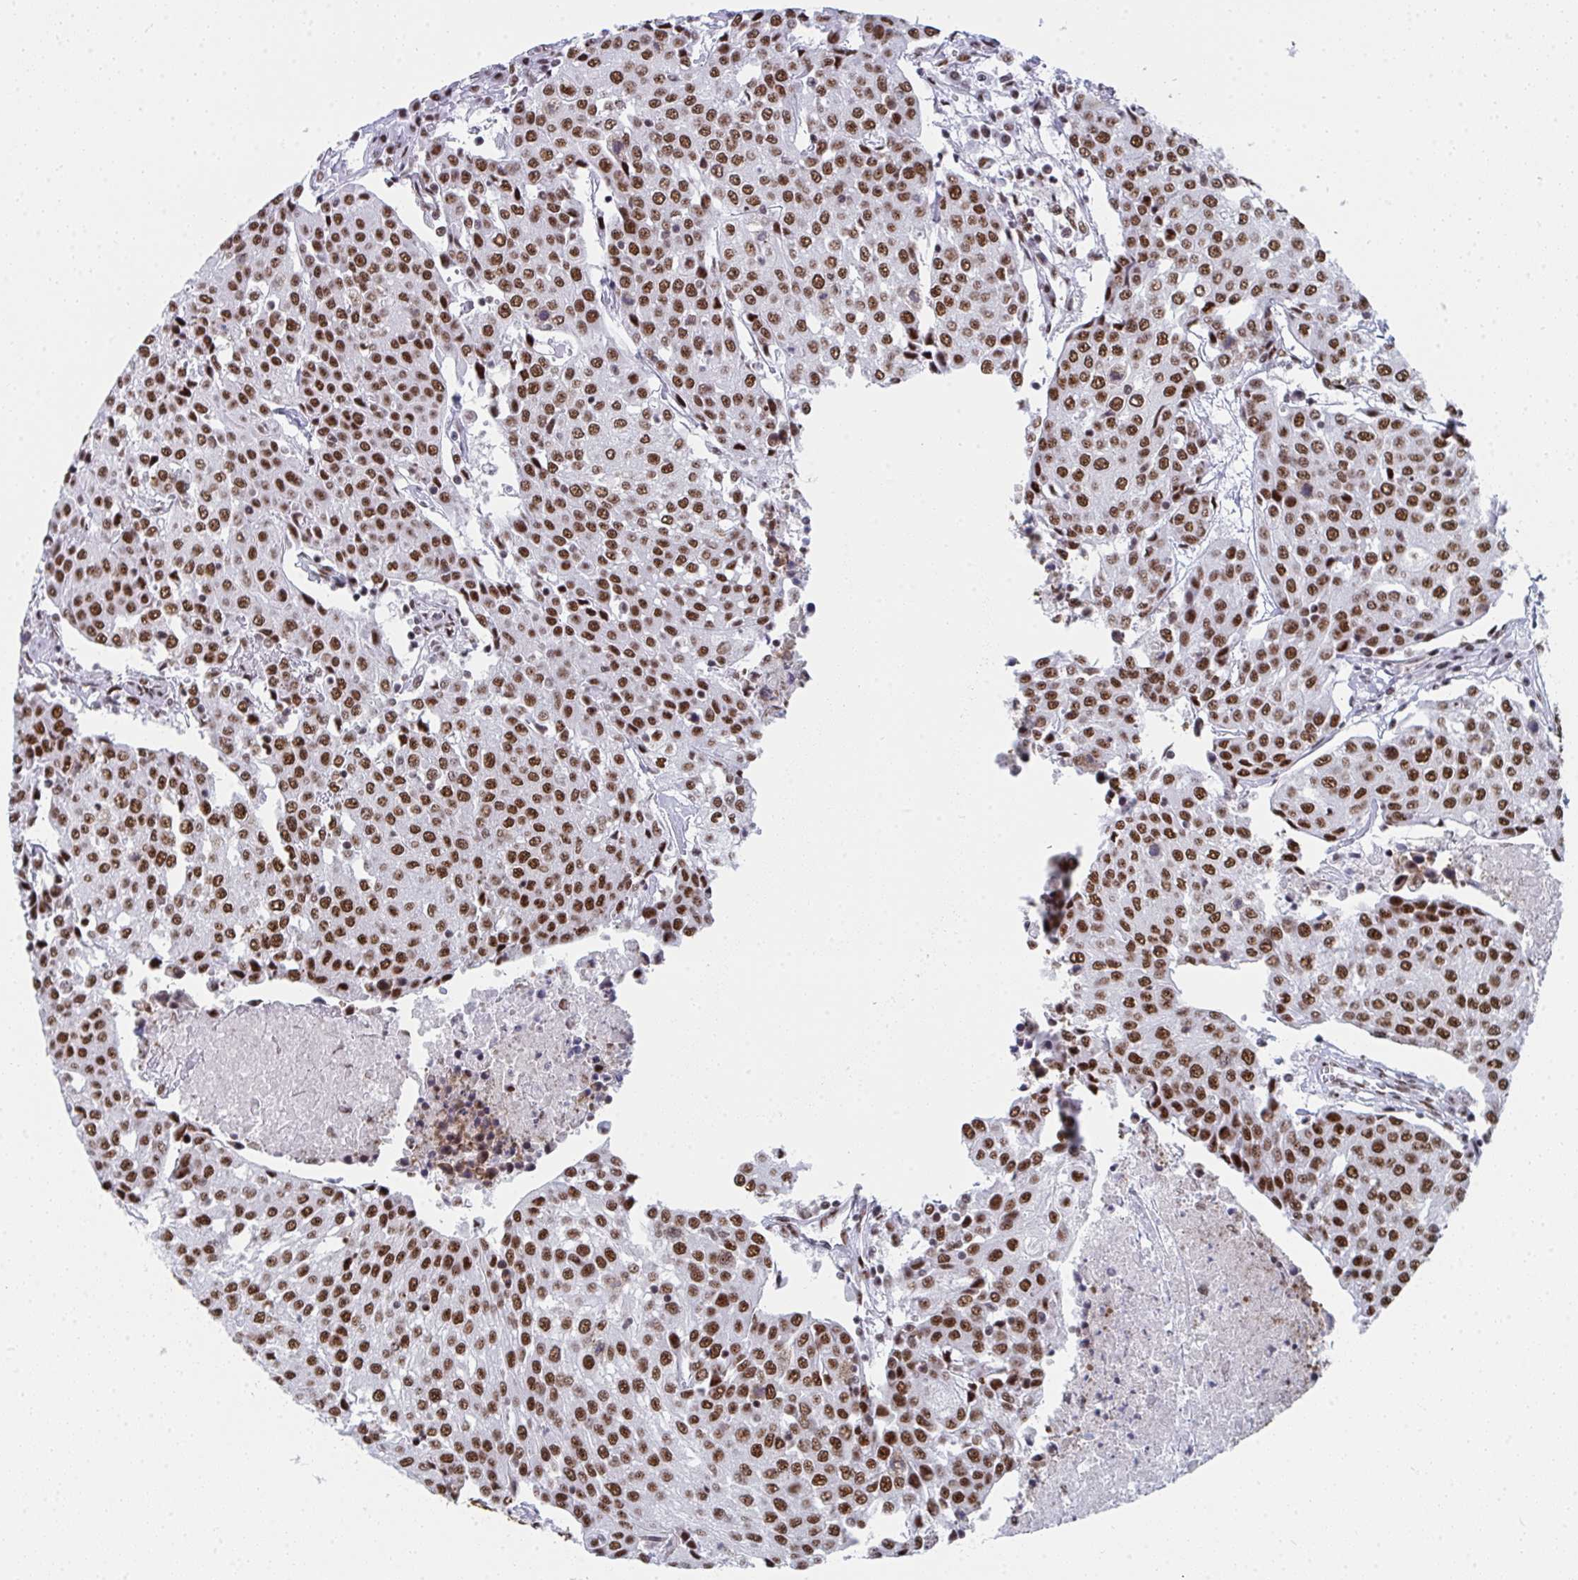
{"staining": {"intensity": "moderate", "quantity": ">75%", "location": "nuclear"}, "tissue": "urothelial cancer", "cell_type": "Tumor cells", "image_type": "cancer", "snomed": [{"axis": "morphology", "description": "Urothelial carcinoma, High grade"}, {"axis": "topography", "description": "Urinary bladder"}], "caption": "An image of human urothelial cancer stained for a protein reveals moderate nuclear brown staining in tumor cells.", "gene": "SNRNP70", "patient": {"sex": "female", "age": 85}}